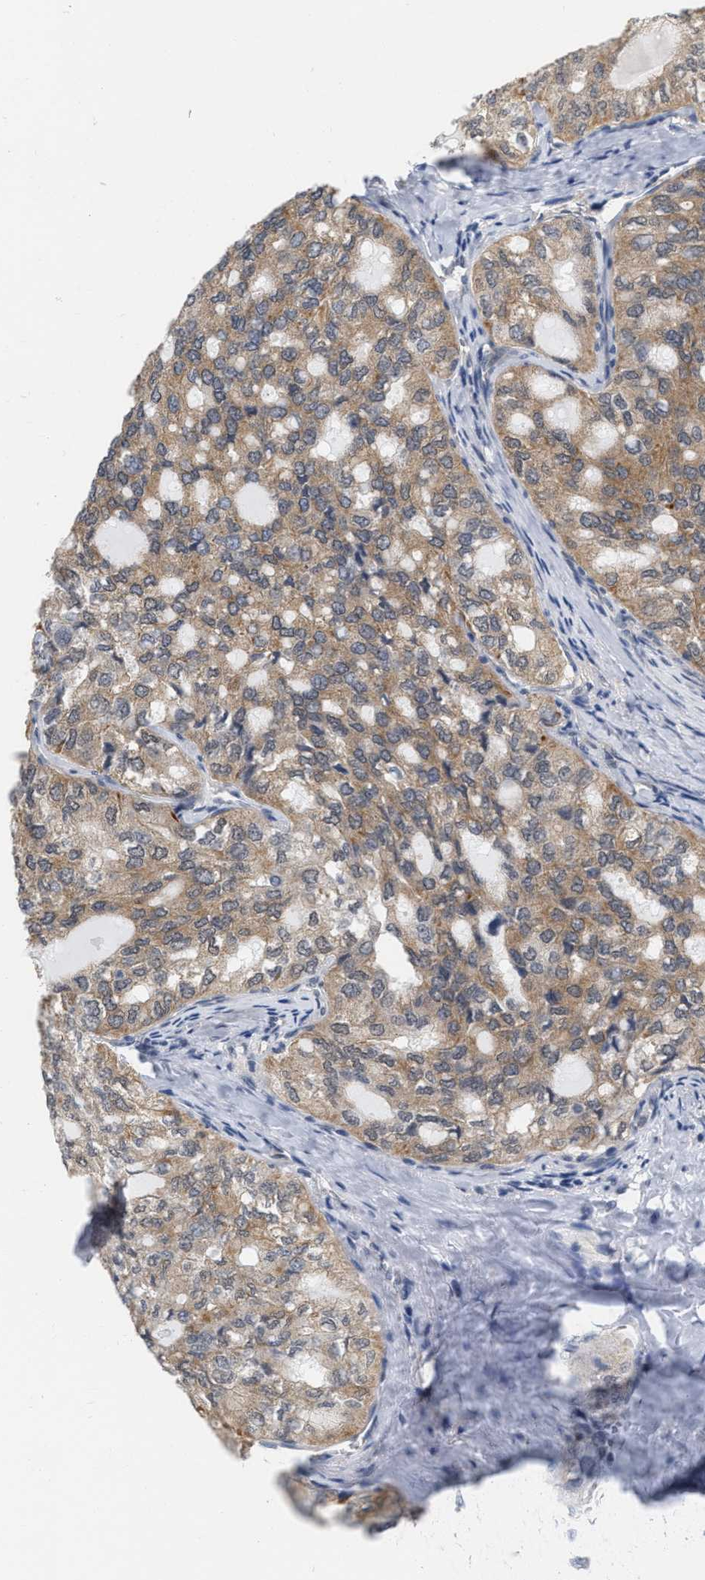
{"staining": {"intensity": "moderate", "quantity": ">75%", "location": "cytoplasmic/membranous"}, "tissue": "thyroid cancer", "cell_type": "Tumor cells", "image_type": "cancer", "snomed": [{"axis": "morphology", "description": "Follicular adenoma carcinoma, NOS"}, {"axis": "topography", "description": "Thyroid gland"}], "caption": "High-magnification brightfield microscopy of thyroid follicular adenoma carcinoma stained with DAB (3,3'-diaminobenzidine) (brown) and counterstained with hematoxylin (blue). tumor cells exhibit moderate cytoplasmic/membranous expression is present in about>75% of cells. The protein is stained brown, and the nuclei are stained in blue (DAB (3,3'-diaminobenzidine) IHC with brightfield microscopy, high magnification).", "gene": "RUVBL1", "patient": {"sex": "male", "age": 75}}